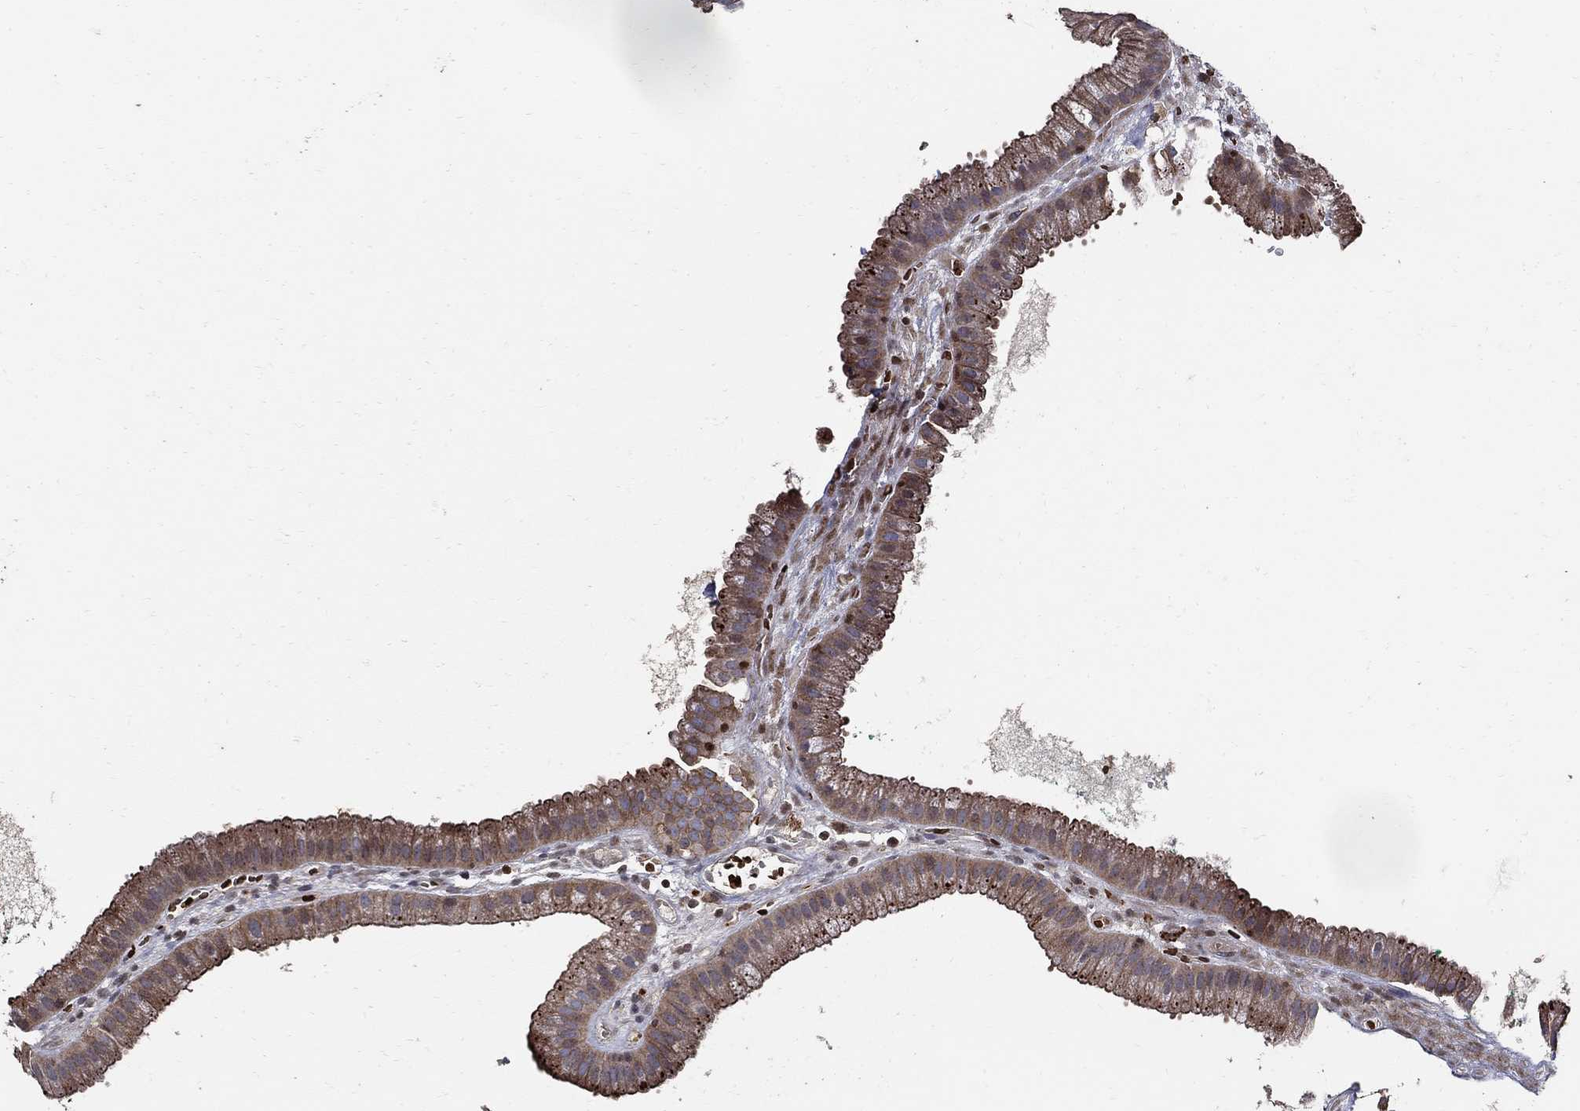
{"staining": {"intensity": "strong", "quantity": "25%-75%", "location": "cytoplasmic/membranous"}, "tissue": "gallbladder", "cell_type": "Glandular cells", "image_type": "normal", "snomed": [{"axis": "morphology", "description": "Normal tissue, NOS"}, {"axis": "topography", "description": "Gallbladder"}], "caption": "Glandular cells reveal high levels of strong cytoplasmic/membranous staining in approximately 25%-75% of cells in unremarkable gallbladder.", "gene": "APBB3", "patient": {"sex": "male", "age": 67}}